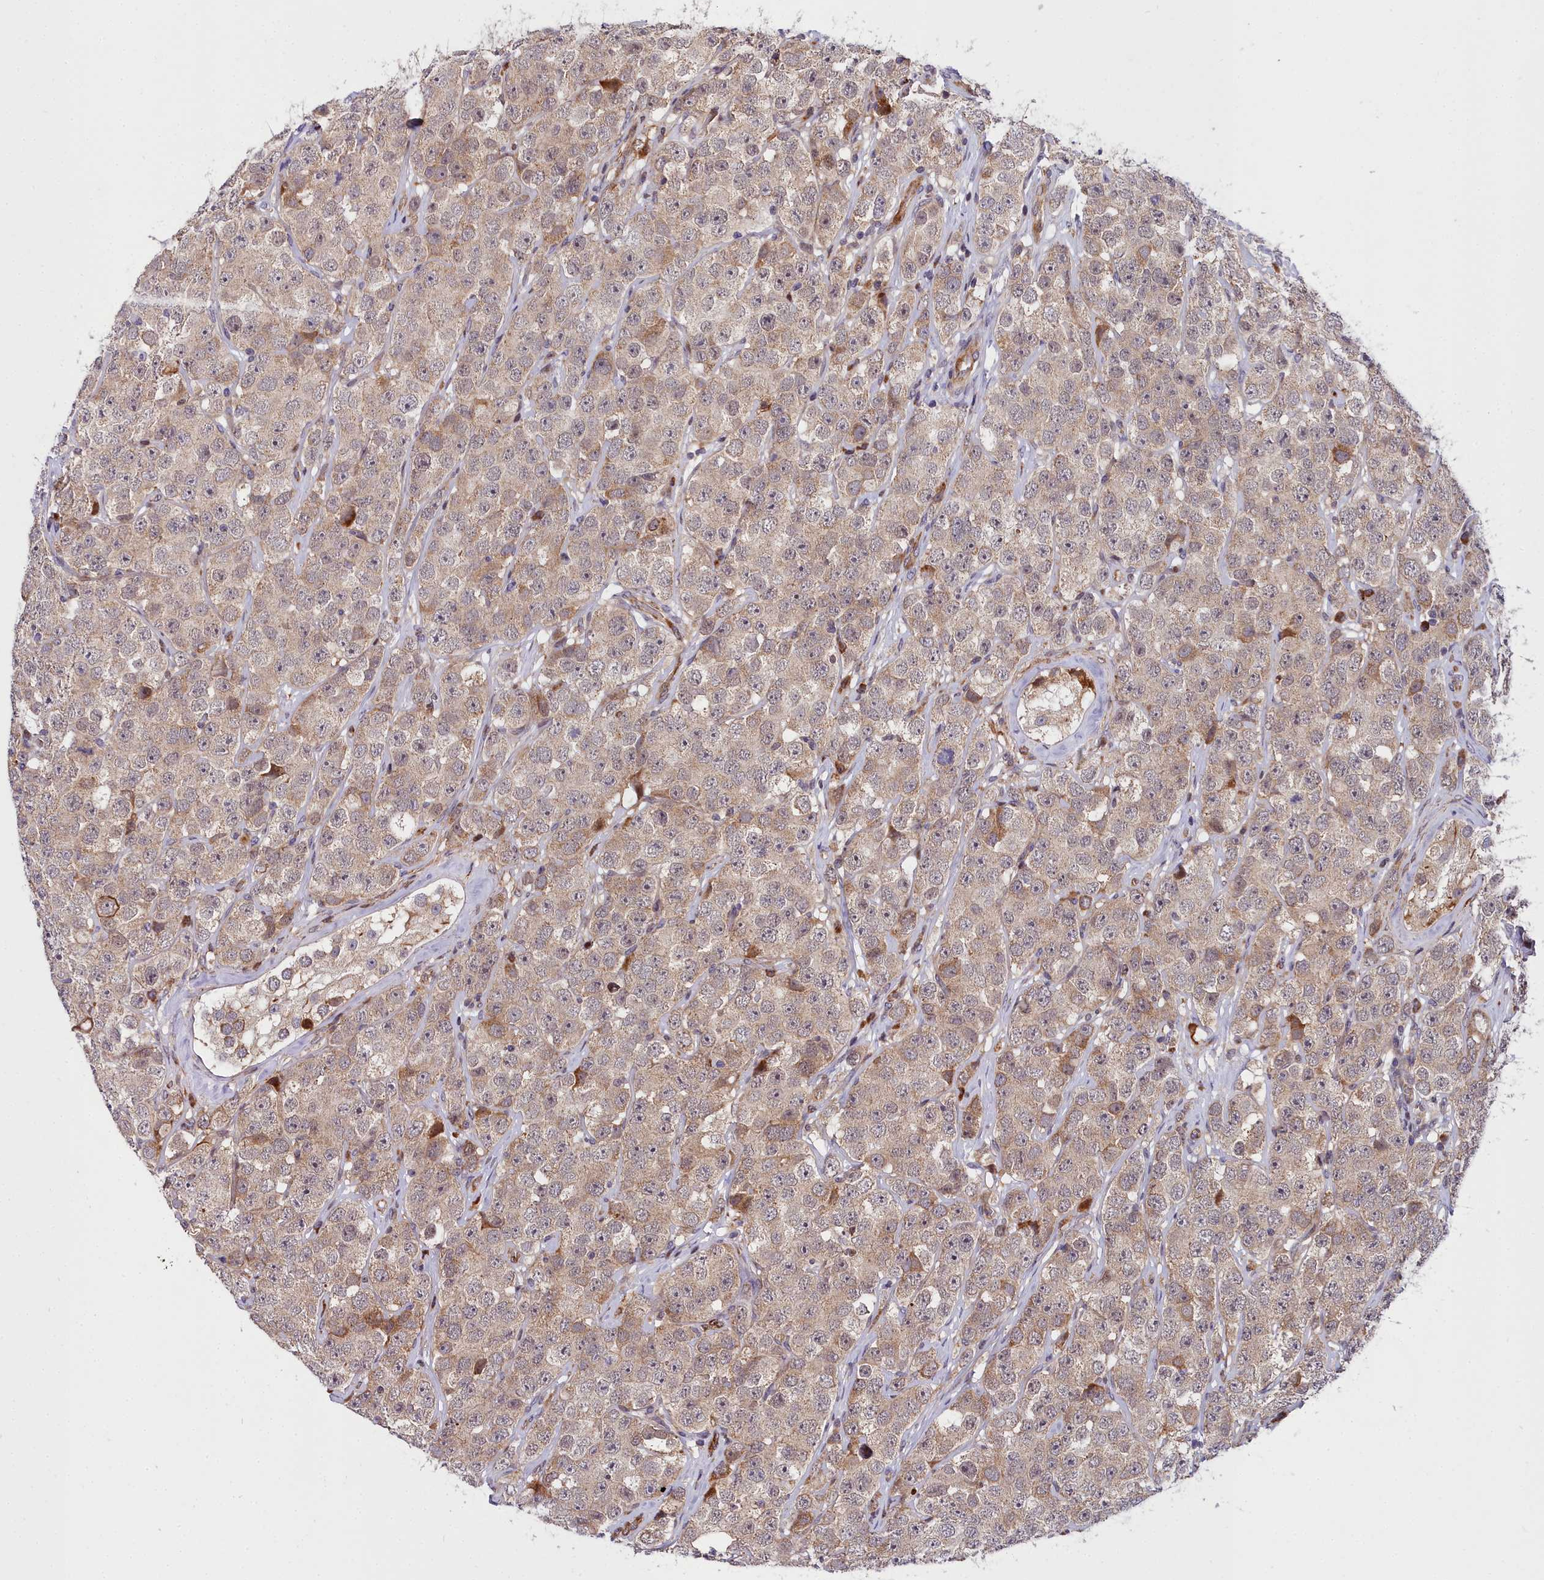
{"staining": {"intensity": "weak", "quantity": ">75%", "location": "cytoplasmic/membranous"}, "tissue": "testis cancer", "cell_type": "Tumor cells", "image_type": "cancer", "snomed": [{"axis": "morphology", "description": "Seminoma, NOS"}, {"axis": "topography", "description": "Testis"}], "caption": "Protein positivity by immunohistochemistry (IHC) reveals weak cytoplasmic/membranous expression in about >75% of tumor cells in testis cancer (seminoma).", "gene": "MRPS11", "patient": {"sex": "male", "age": 28}}